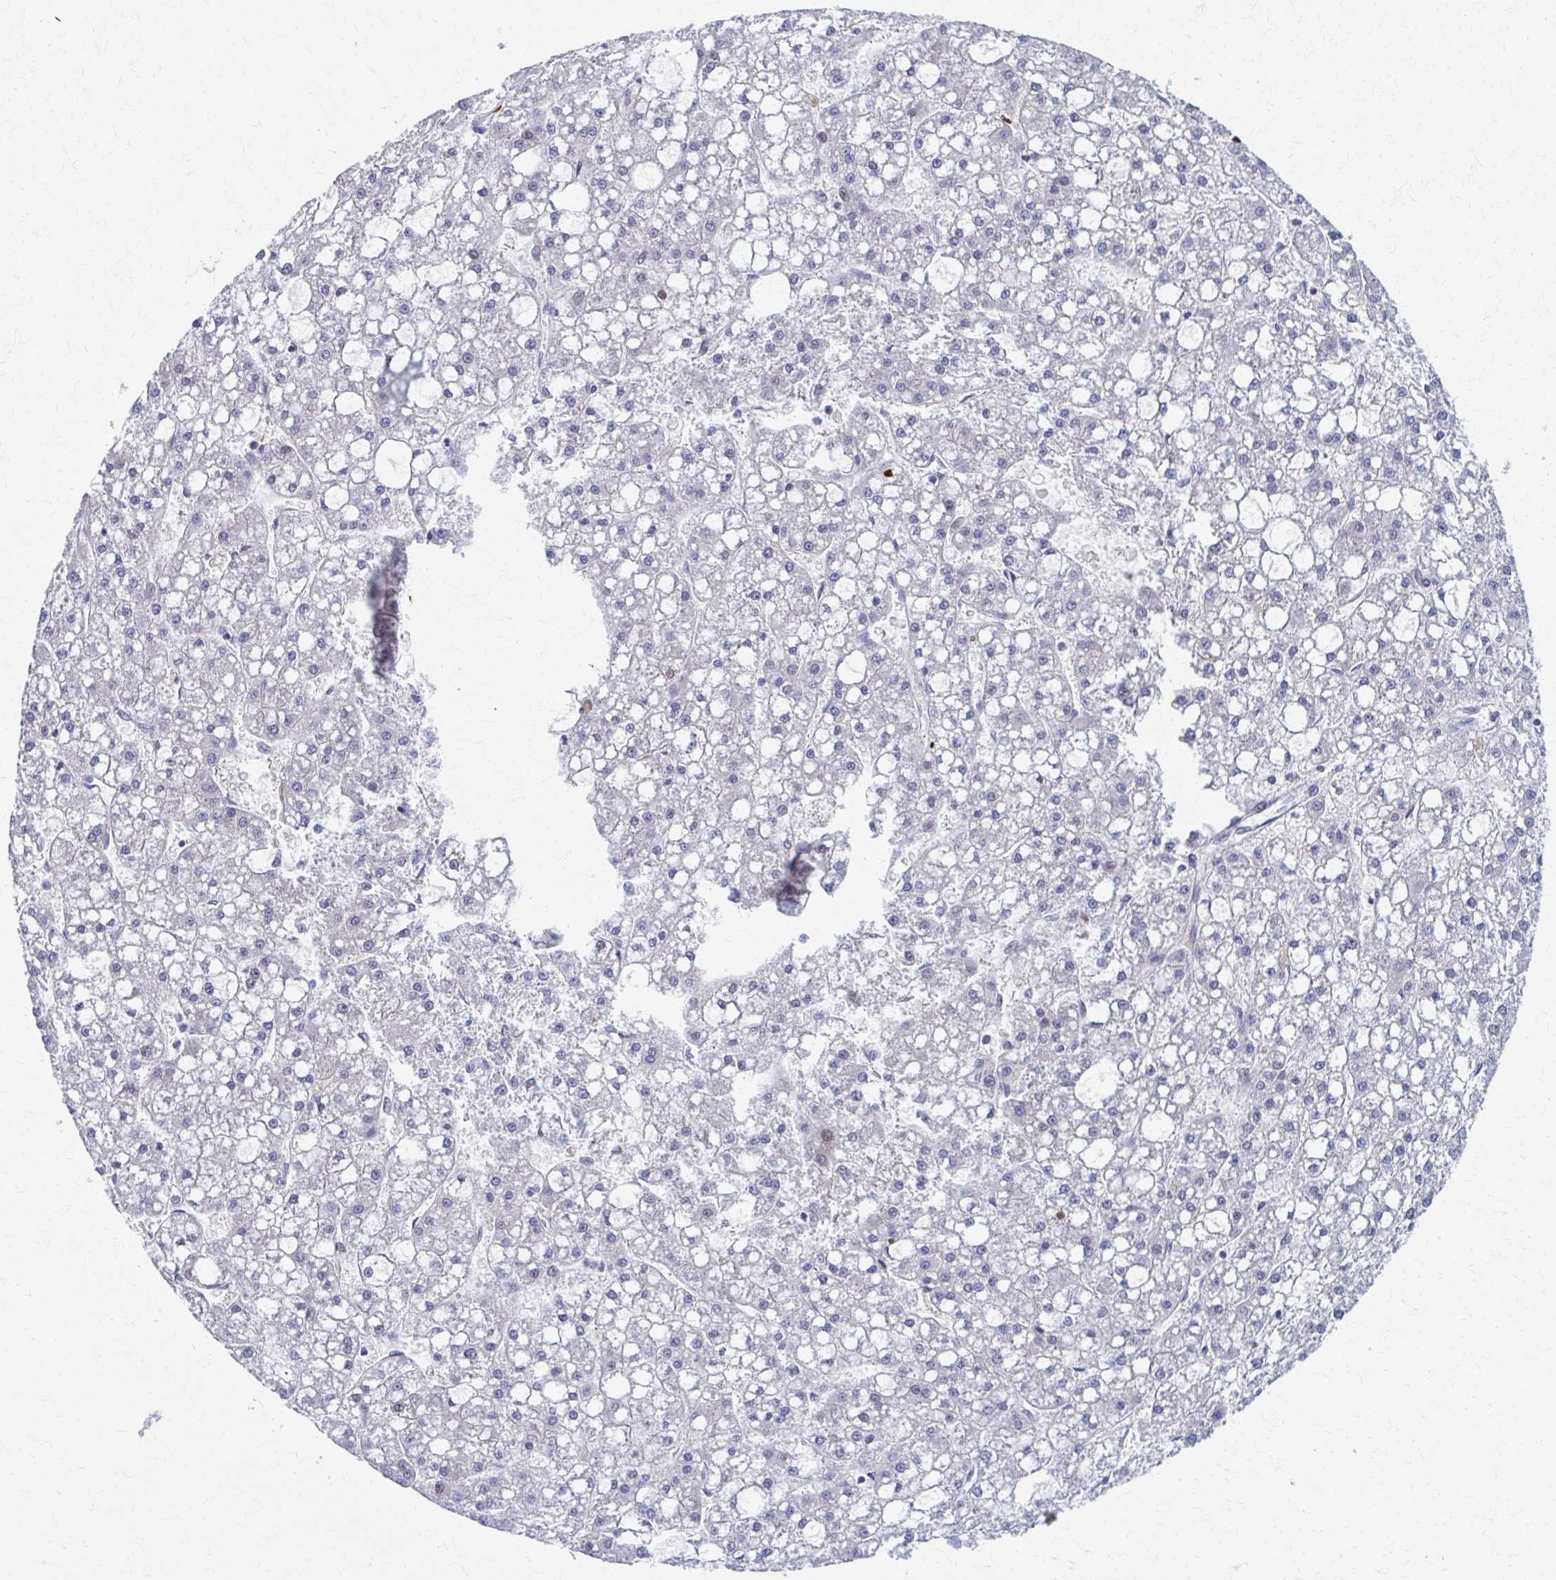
{"staining": {"intensity": "negative", "quantity": "none", "location": "none"}, "tissue": "liver cancer", "cell_type": "Tumor cells", "image_type": "cancer", "snomed": [{"axis": "morphology", "description": "Carcinoma, Hepatocellular, NOS"}, {"axis": "topography", "description": "Liver"}], "caption": "This is a histopathology image of immunohistochemistry (IHC) staining of hepatocellular carcinoma (liver), which shows no positivity in tumor cells. (DAB (3,3'-diaminobenzidine) IHC, high magnification).", "gene": "ABHD16B", "patient": {"sex": "male", "age": 67}}